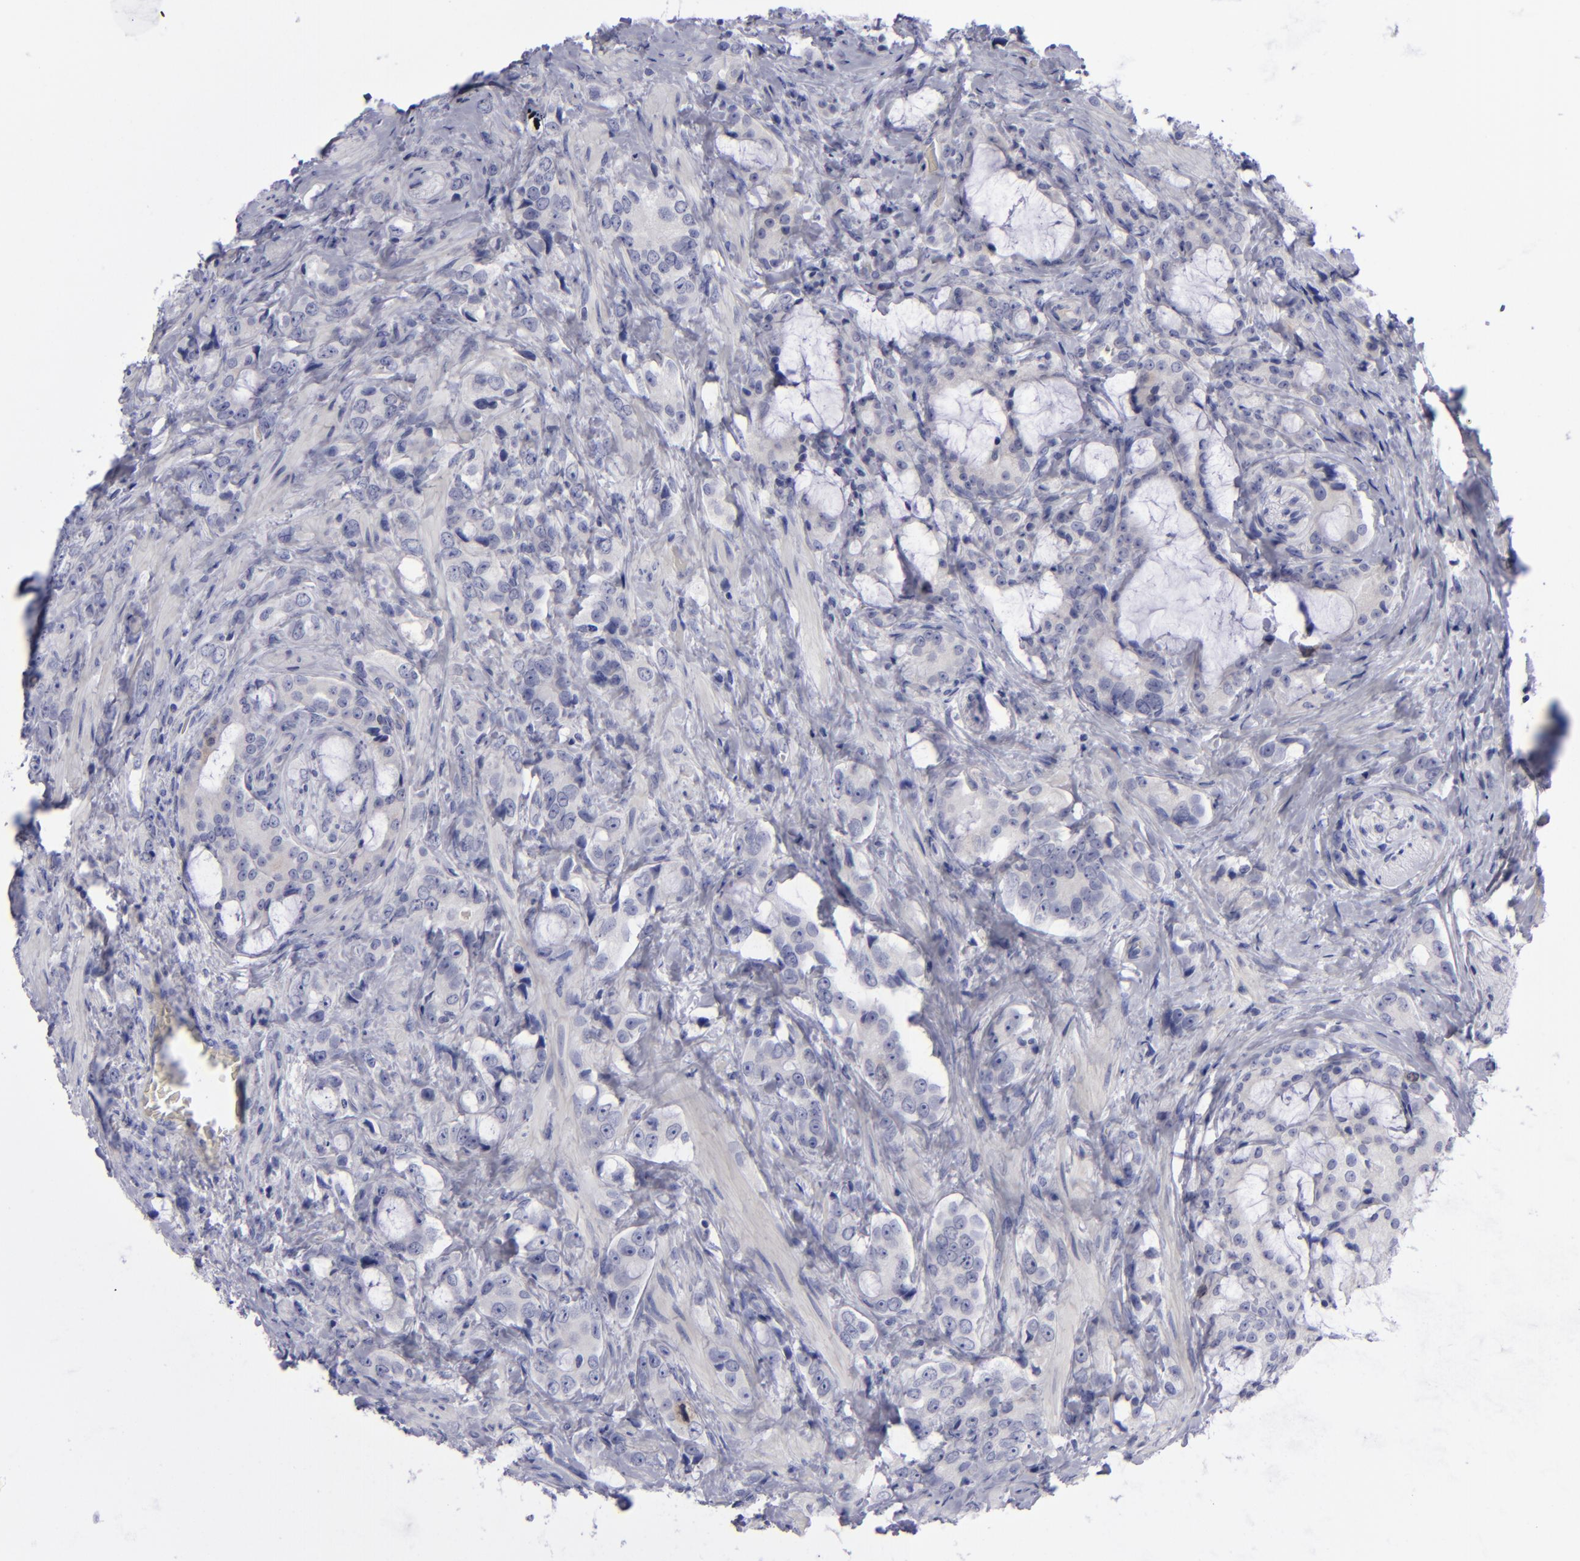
{"staining": {"intensity": "negative", "quantity": "none", "location": "none"}, "tissue": "prostate cancer", "cell_type": "Tumor cells", "image_type": "cancer", "snomed": [{"axis": "morphology", "description": "Adenocarcinoma, Medium grade"}, {"axis": "topography", "description": "Prostate"}], "caption": "High power microscopy histopathology image of an immunohistochemistry photomicrograph of prostate cancer, revealing no significant expression in tumor cells. (Brightfield microscopy of DAB immunohistochemistry (IHC) at high magnification).", "gene": "AURKA", "patient": {"sex": "male", "age": 70}}